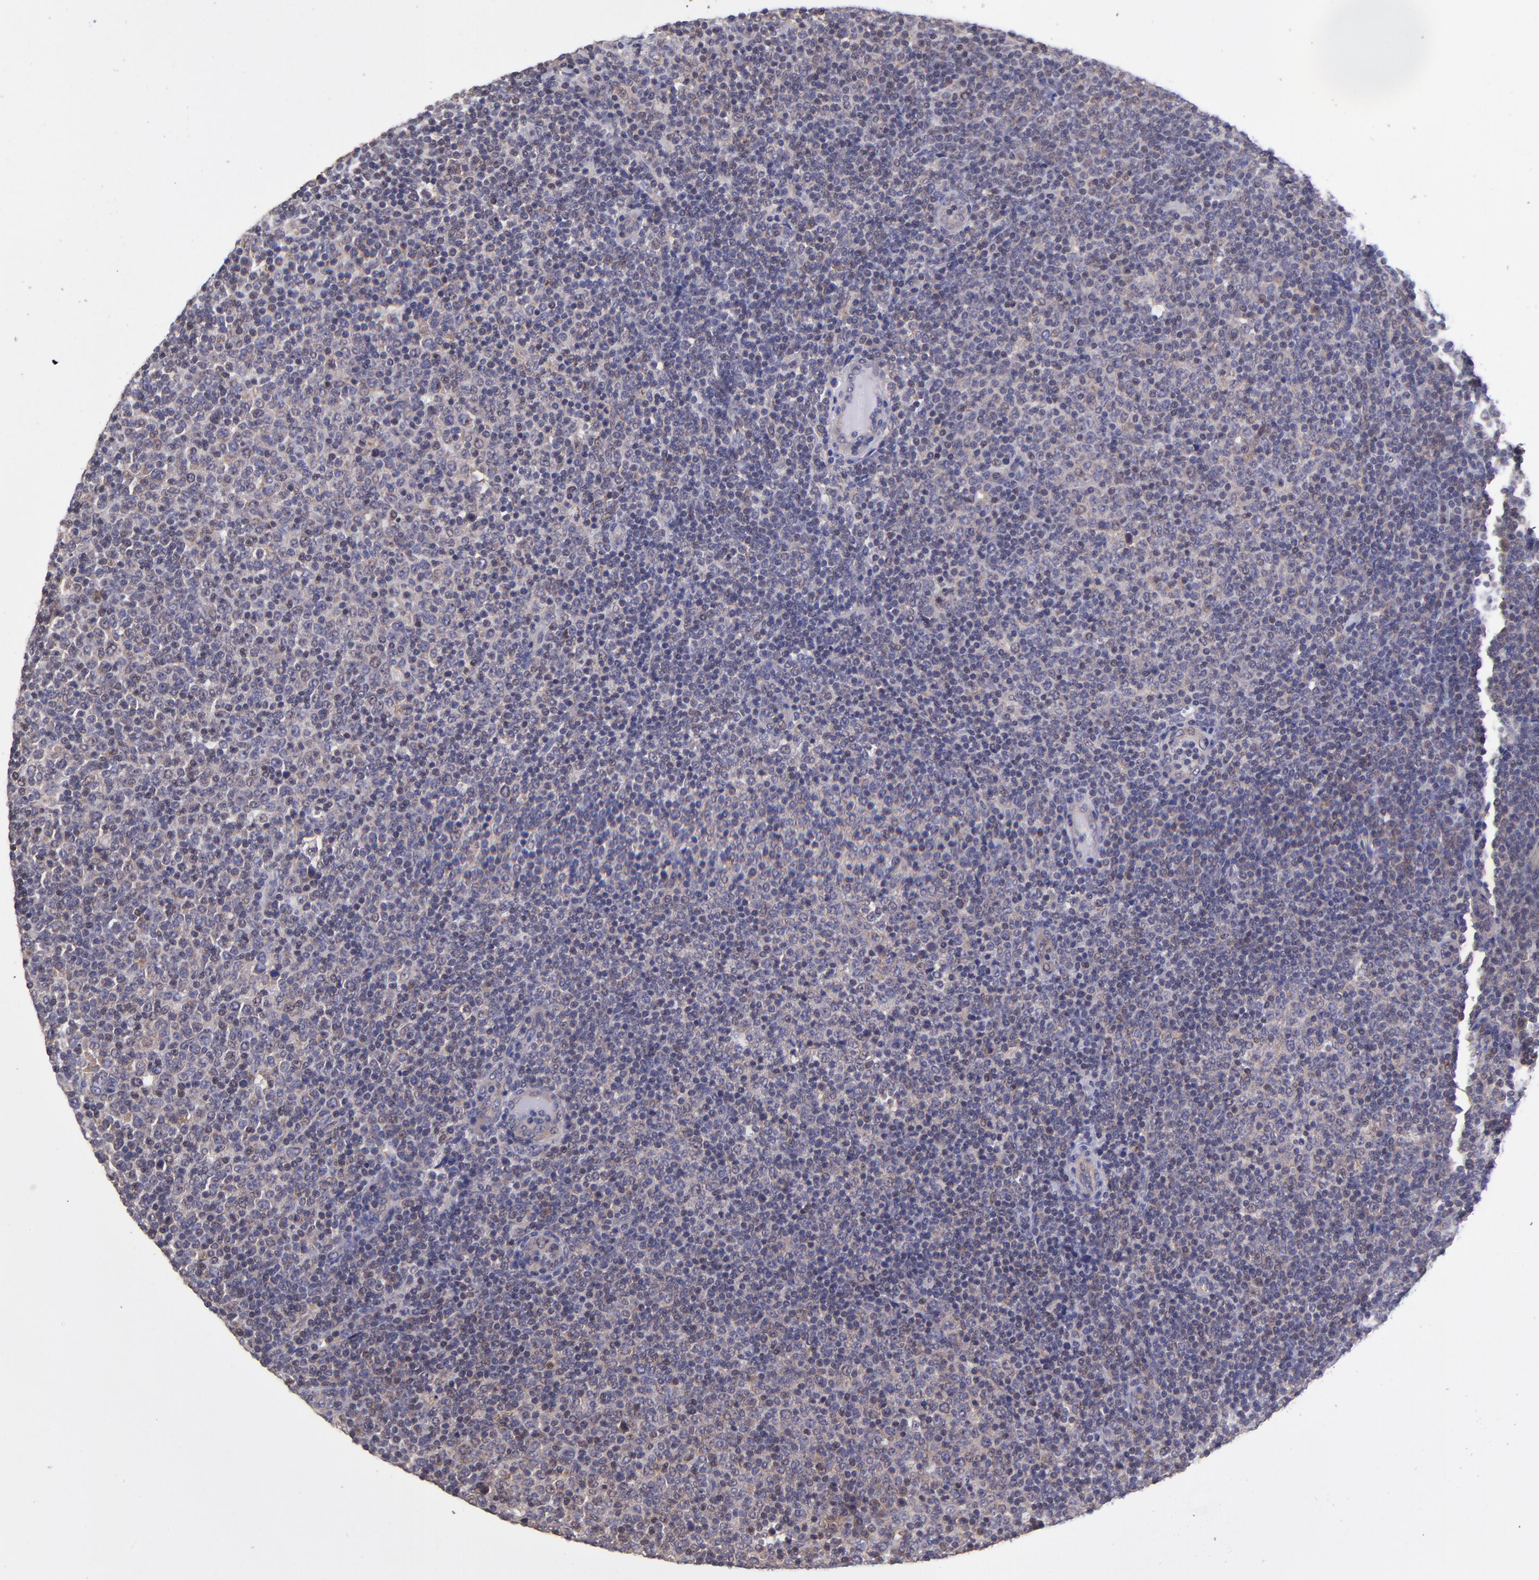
{"staining": {"intensity": "negative", "quantity": "none", "location": "none"}, "tissue": "lymphoma", "cell_type": "Tumor cells", "image_type": "cancer", "snomed": [{"axis": "morphology", "description": "Malignant lymphoma, non-Hodgkin's type, Low grade"}, {"axis": "topography", "description": "Lymph node"}], "caption": "Low-grade malignant lymphoma, non-Hodgkin's type stained for a protein using immunohistochemistry exhibits no expression tumor cells.", "gene": "NSF", "patient": {"sex": "male", "age": 70}}